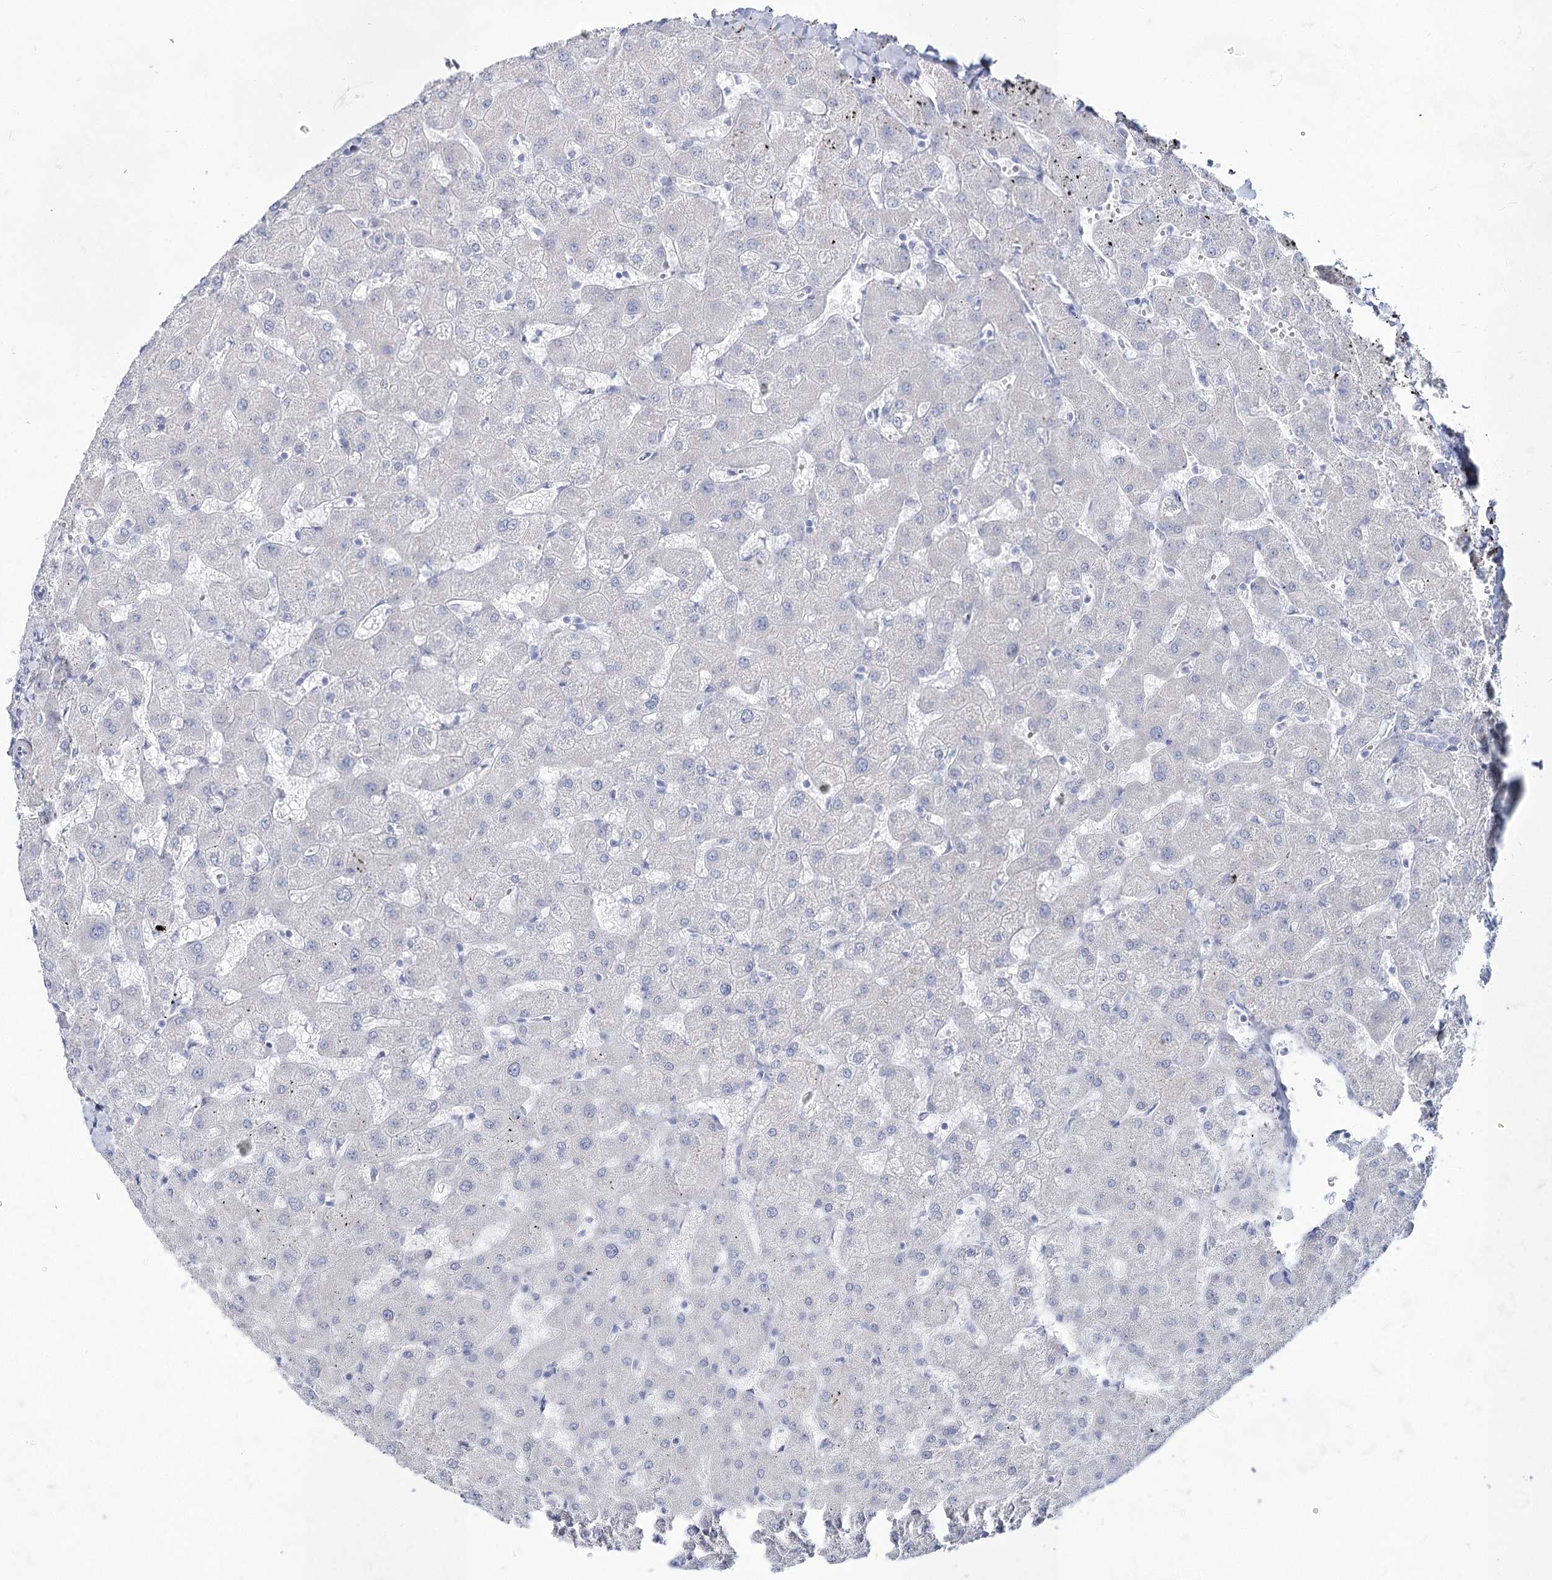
{"staining": {"intensity": "negative", "quantity": "none", "location": "none"}, "tissue": "liver", "cell_type": "Cholangiocytes", "image_type": "normal", "snomed": [{"axis": "morphology", "description": "Normal tissue, NOS"}, {"axis": "topography", "description": "Liver"}], "caption": "High power microscopy micrograph of an IHC micrograph of unremarkable liver, revealing no significant staining in cholangiocytes.", "gene": "ACRV1", "patient": {"sex": "female", "age": 63}}